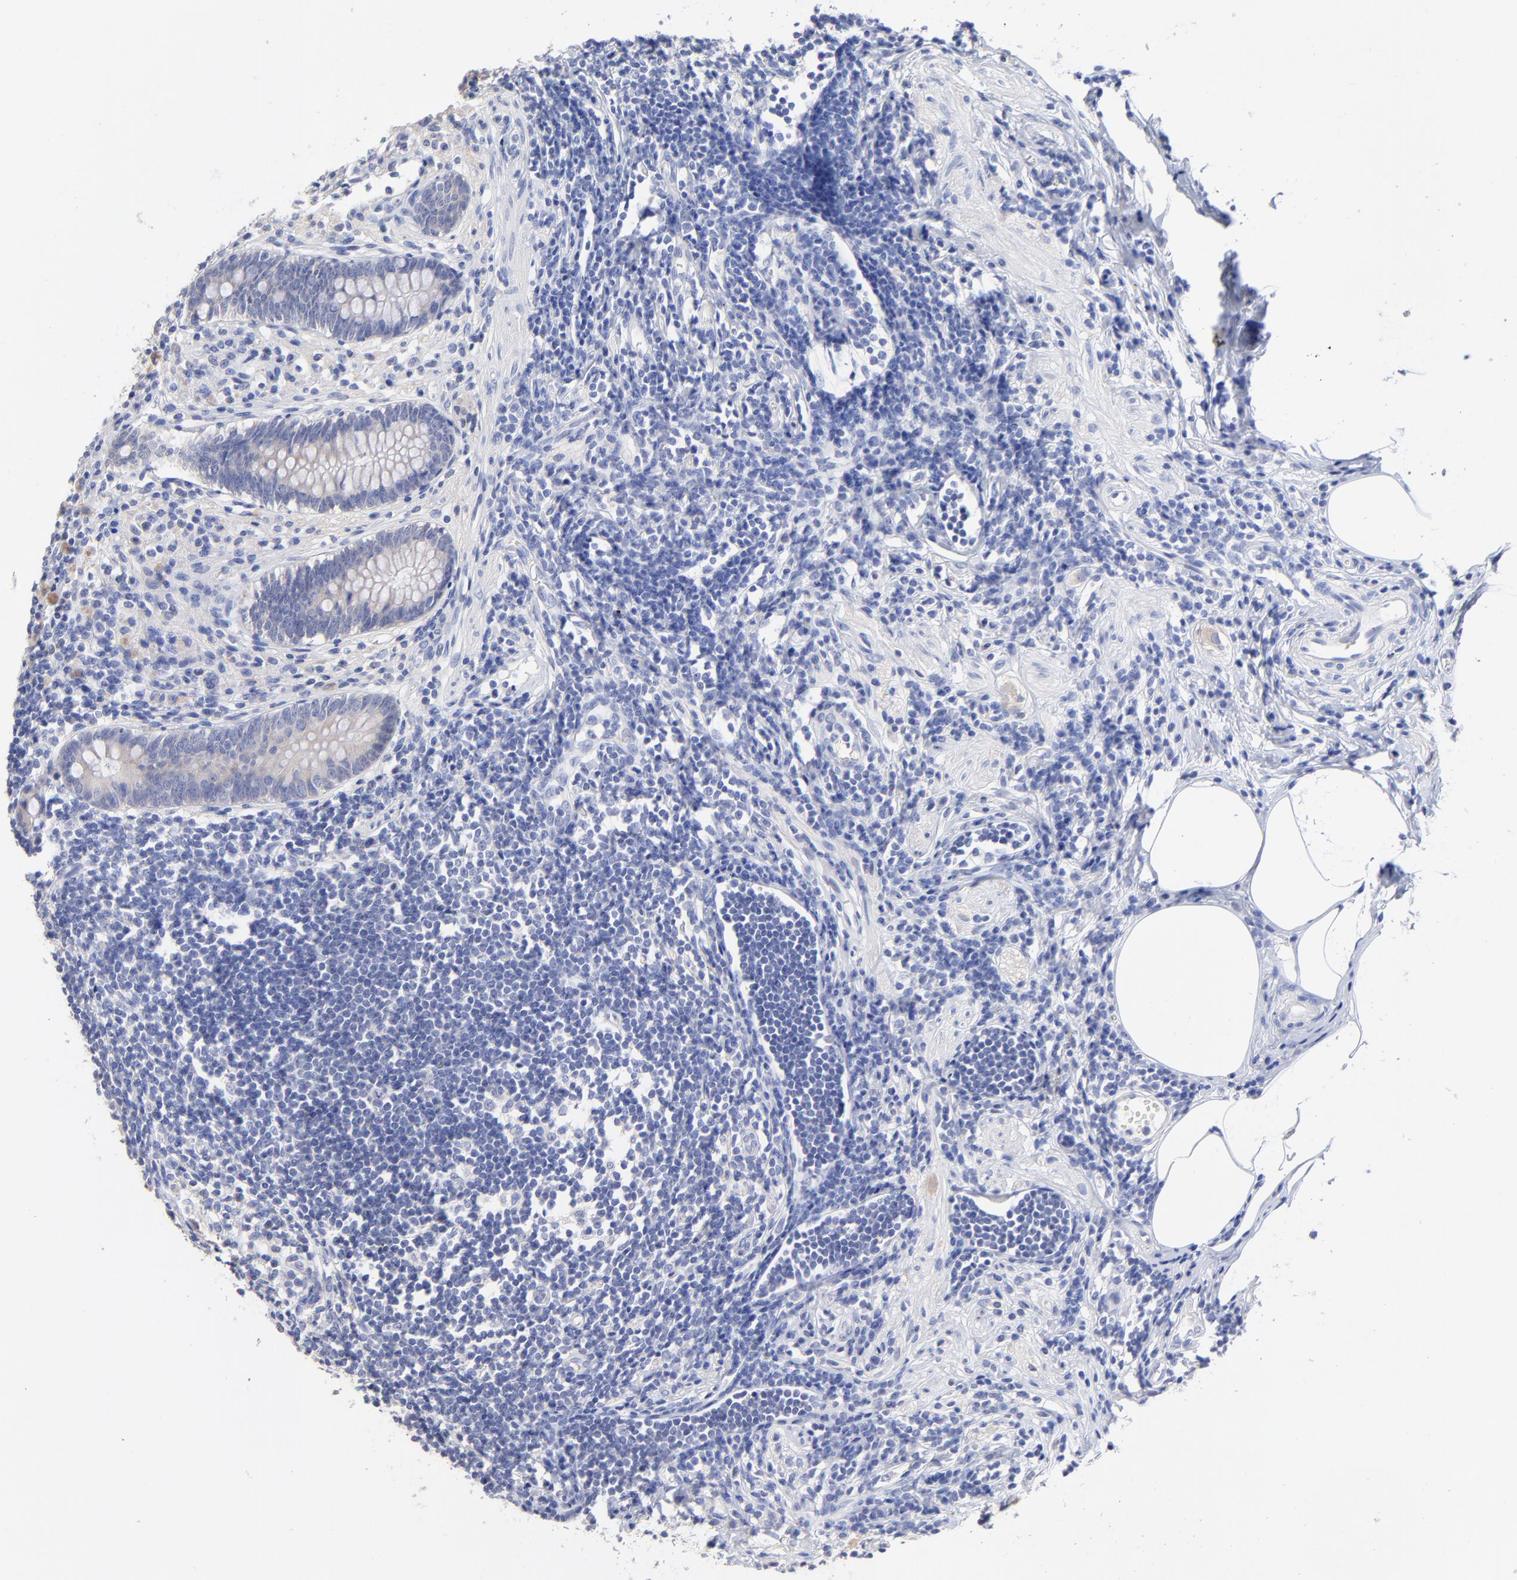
{"staining": {"intensity": "weak", "quantity": ">75%", "location": "cytoplasmic/membranous"}, "tissue": "appendix", "cell_type": "Glandular cells", "image_type": "normal", "snomed": [{"axis": "morphology", "description": "Normal tissue, NOS"}, {"axis": "topography", "description": "Appendix"}], "caption": "A brown stain shows weak cytoplasmic/membranous staining of a protein in glandular cells of benign appendix. The protein is stained brown, and the nuclei are stained in blue (DAB IHC with brightfield microscopy, high magnification).", "gene": "CFAP57", "patient": {"sex": "female", "age": 50}}